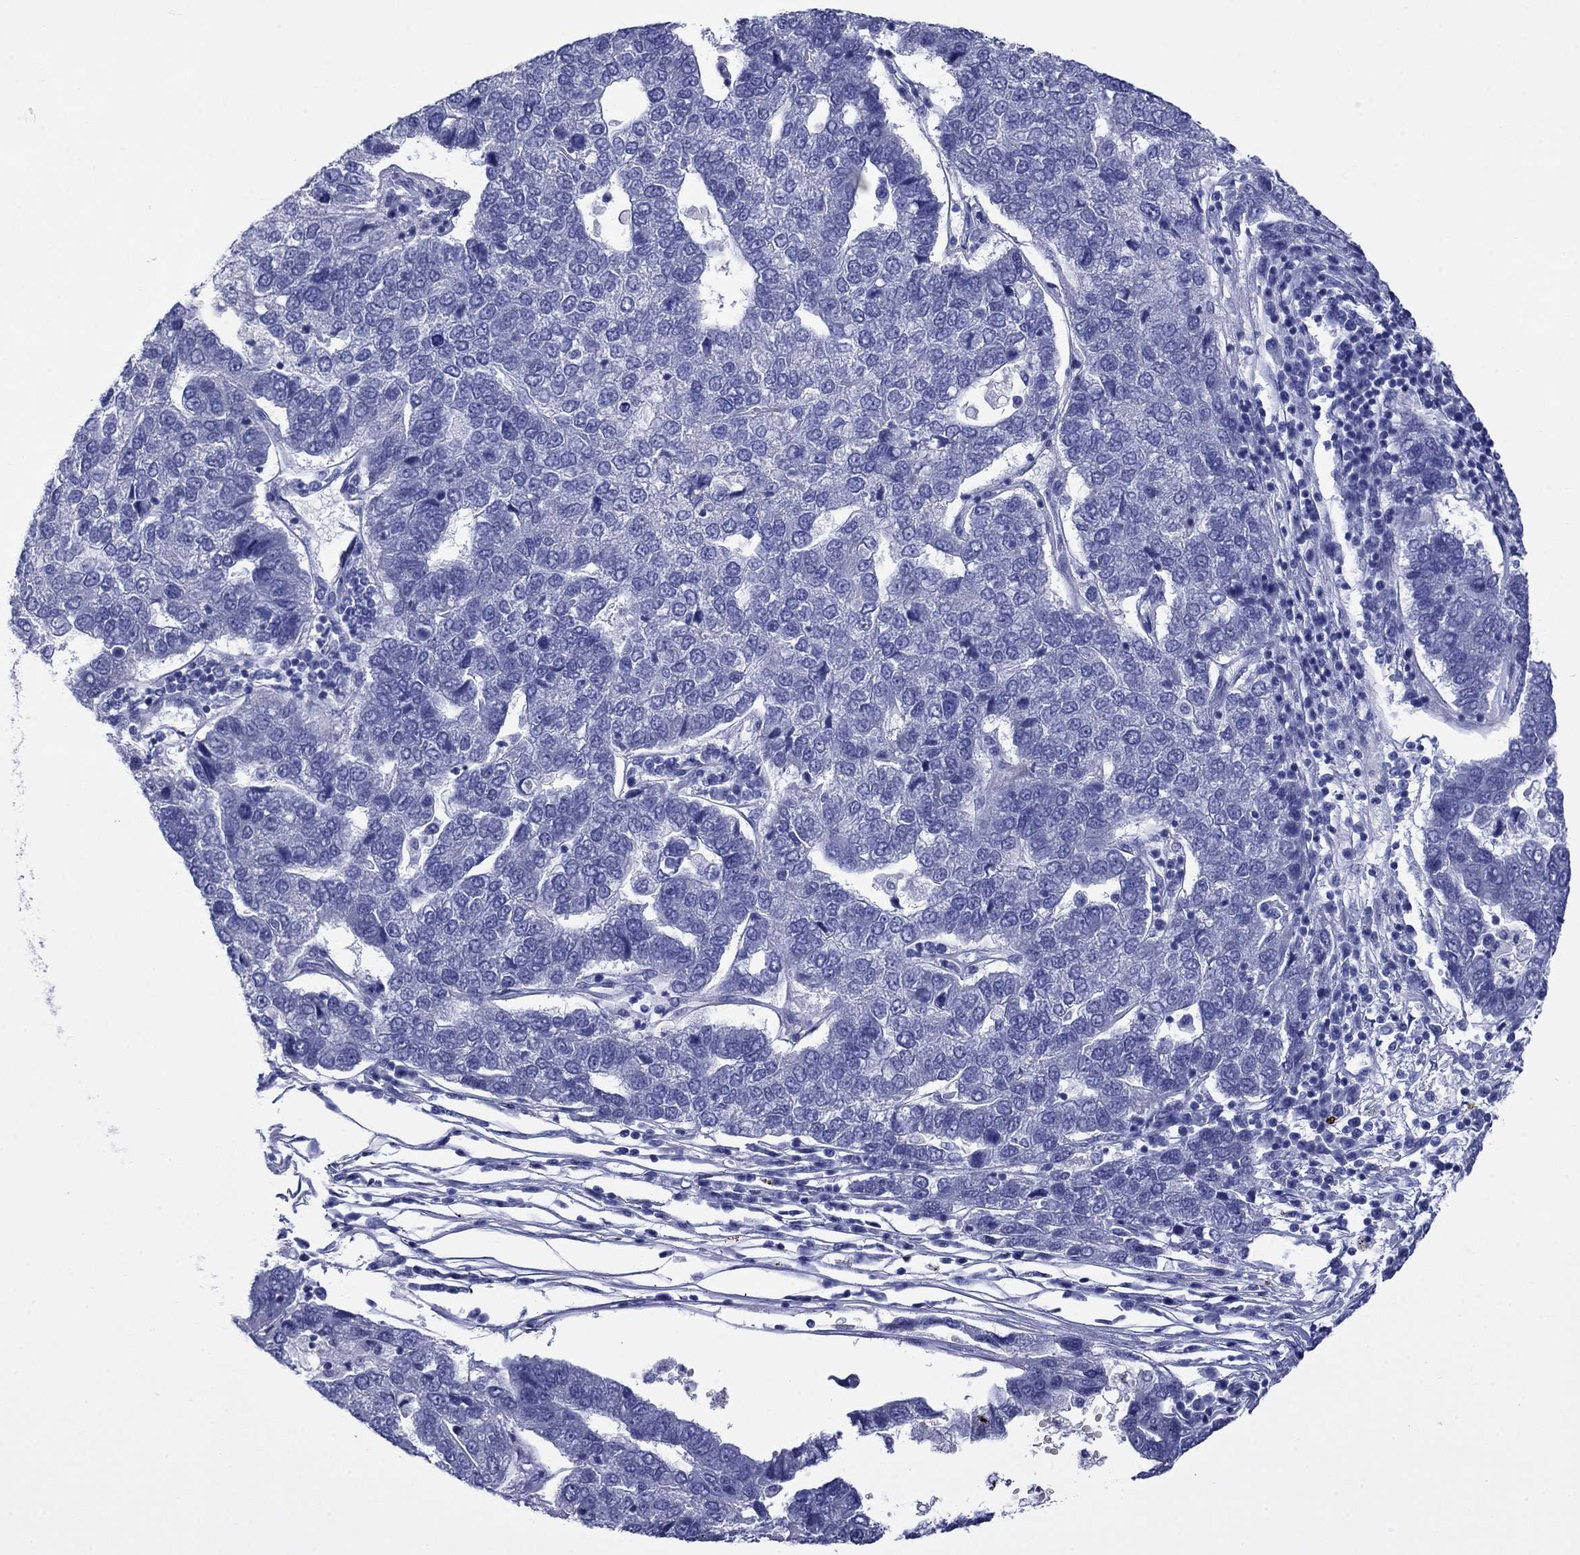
{"staining": {"intensity": "negative", "quantity": "none", "location": "none"}, "tissue": "pancreatic cancer", "cell_type": "Tumor cells", "image_type": "cancer", "snomed": [{"axis": "morphology", "description": "Adenocarcinoma, NOS"}, {"axis": "topography", "description": "Pancreas"}], "caption": "Tumor cells show no significant protein staining in pancreatic adenocarcinoma.", "gene": "GIP", "patient": {"sex": "female", "age": 61}}